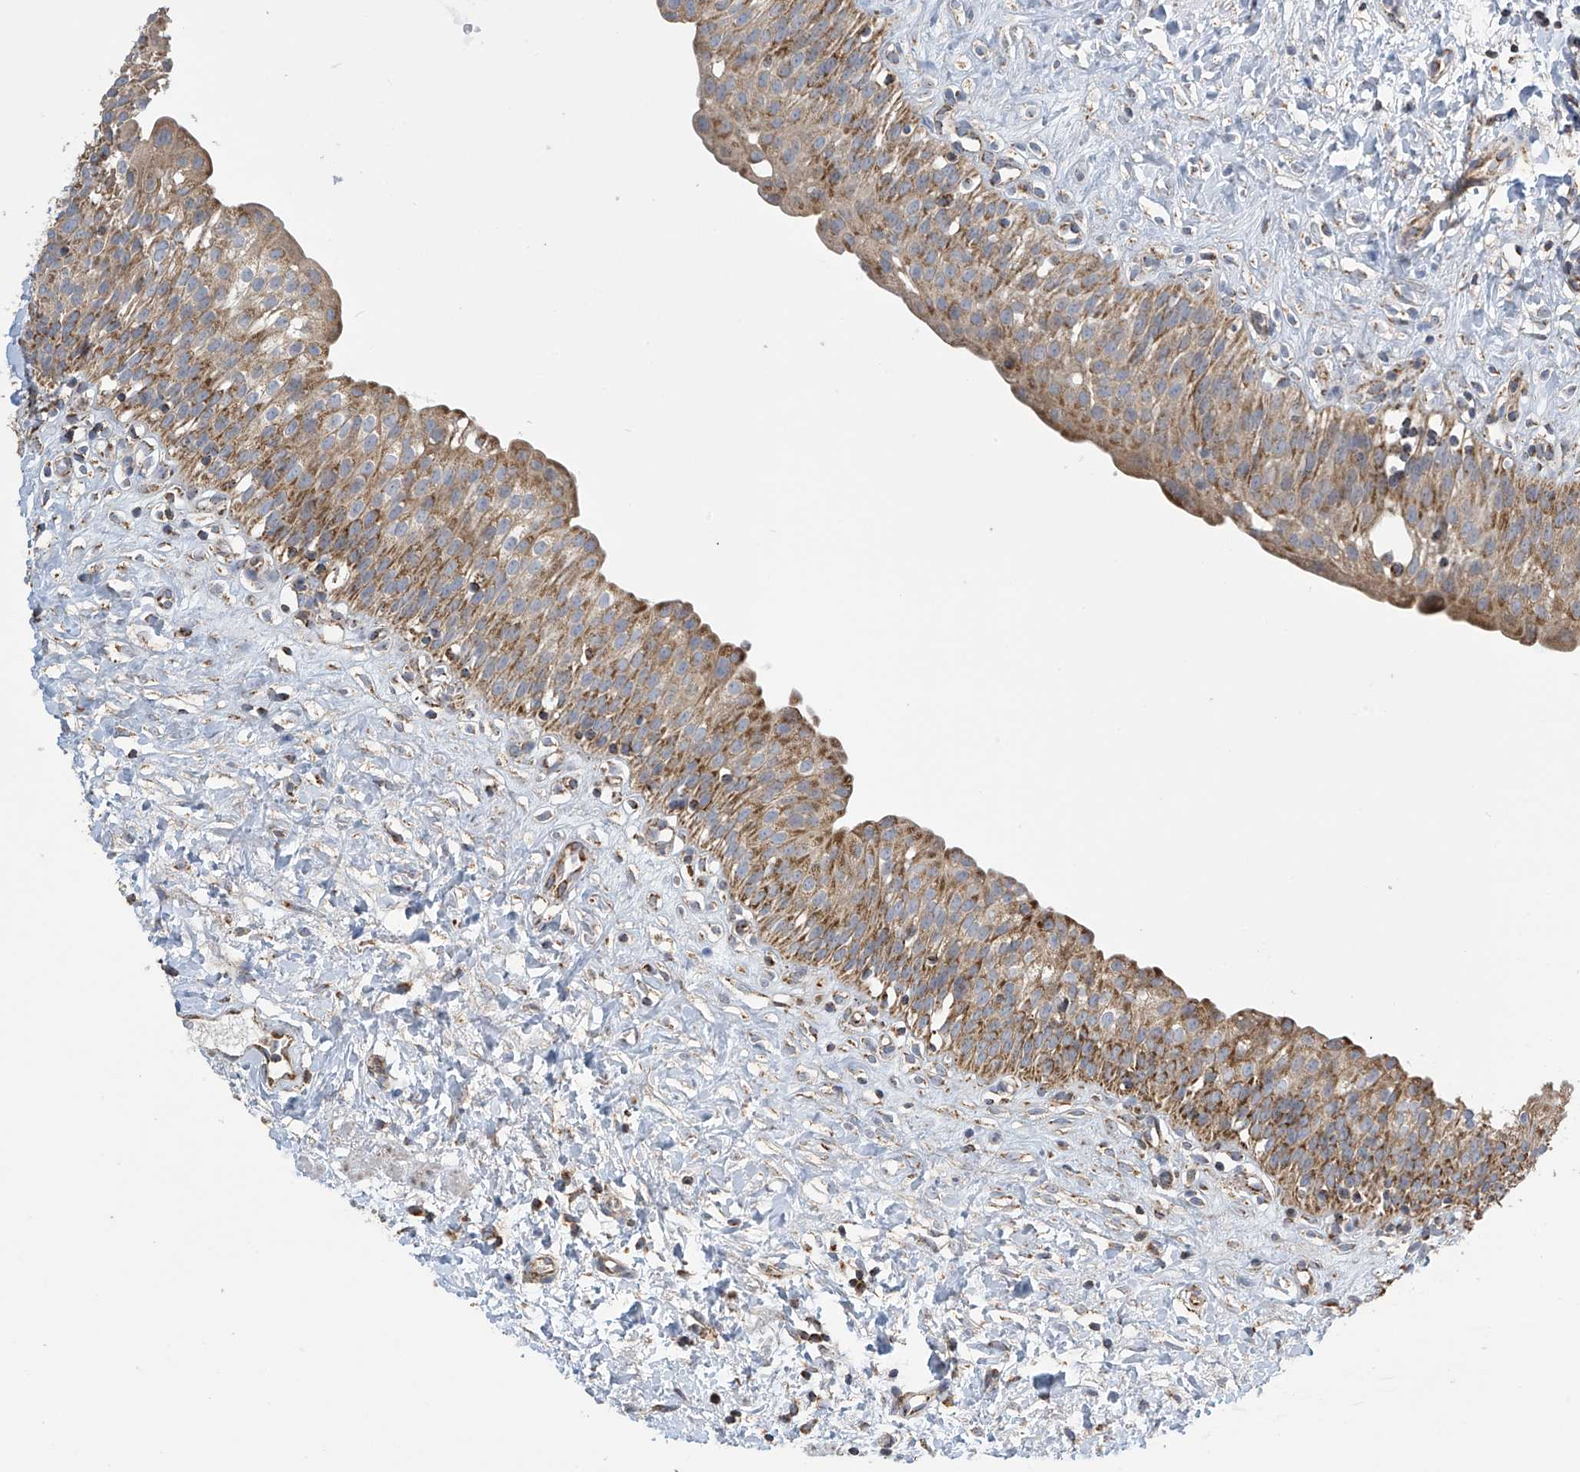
{"staining": {"intensity": "moderate", "quantity": ">75%", "location": "cytoplasmic/membranous"}, "tissue": "urinary bladder", "cell_type": "Urothelial cells", "image_type": "normal", "snomed": [{"axis": "morphology", "description": "Normal tissue, NOS"}, {"axis": "topography", "description": "Urinary bladder"}], "caption": "The immunohistochemical stain labels moderate cytoplasmic/membranous staining in urothelial cells of benign urinary bladder. (DAB IHC with brightfield microscopy, high magnification).", "gene": "PNPT1", "patient": {"sex": "male", "age": 51}}